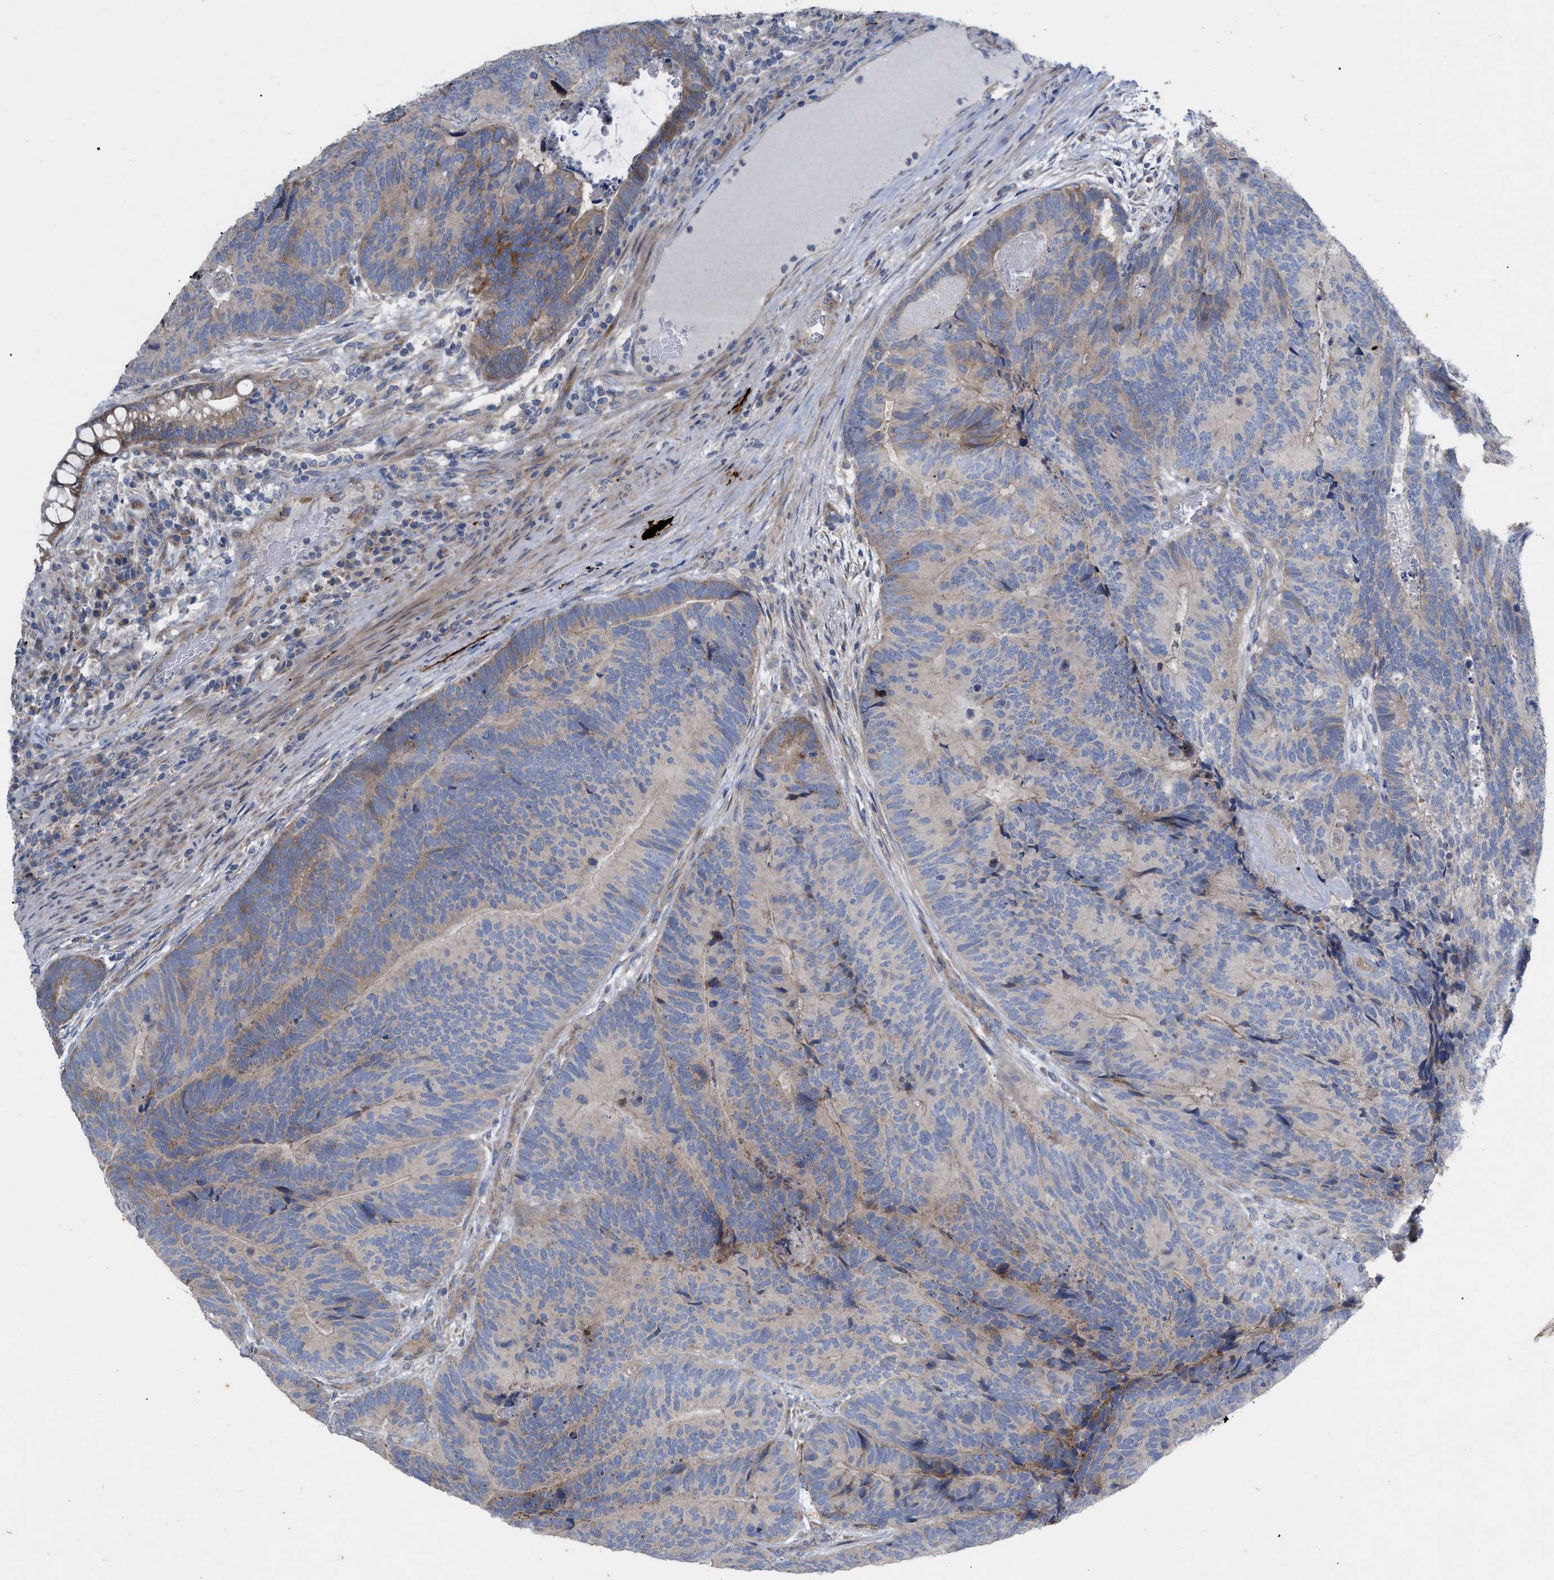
{"staining": {"intensity": "moderate", "quantity": "25%-75%", "location": "cytoplasmic/membranous"}, "tissue": "colorectal cancer", "cell_type": "Tumor cells", "image_type": "cancer", "snomed": [{"axis": "morphology", "description": "Adenocarcinoma, NOS"}, {"axis": "topography", "description": "Colon"}], "caption": "Tumor cells show medium levels of moderate cytoplasmic/membranous expression in about 25%-75% of cells in human colorectal cancer. (DAB = brown stain, brightfield microscopy at high magnification).", "gene": "VIP", "patient": {"sex": "female", "age": 67}}